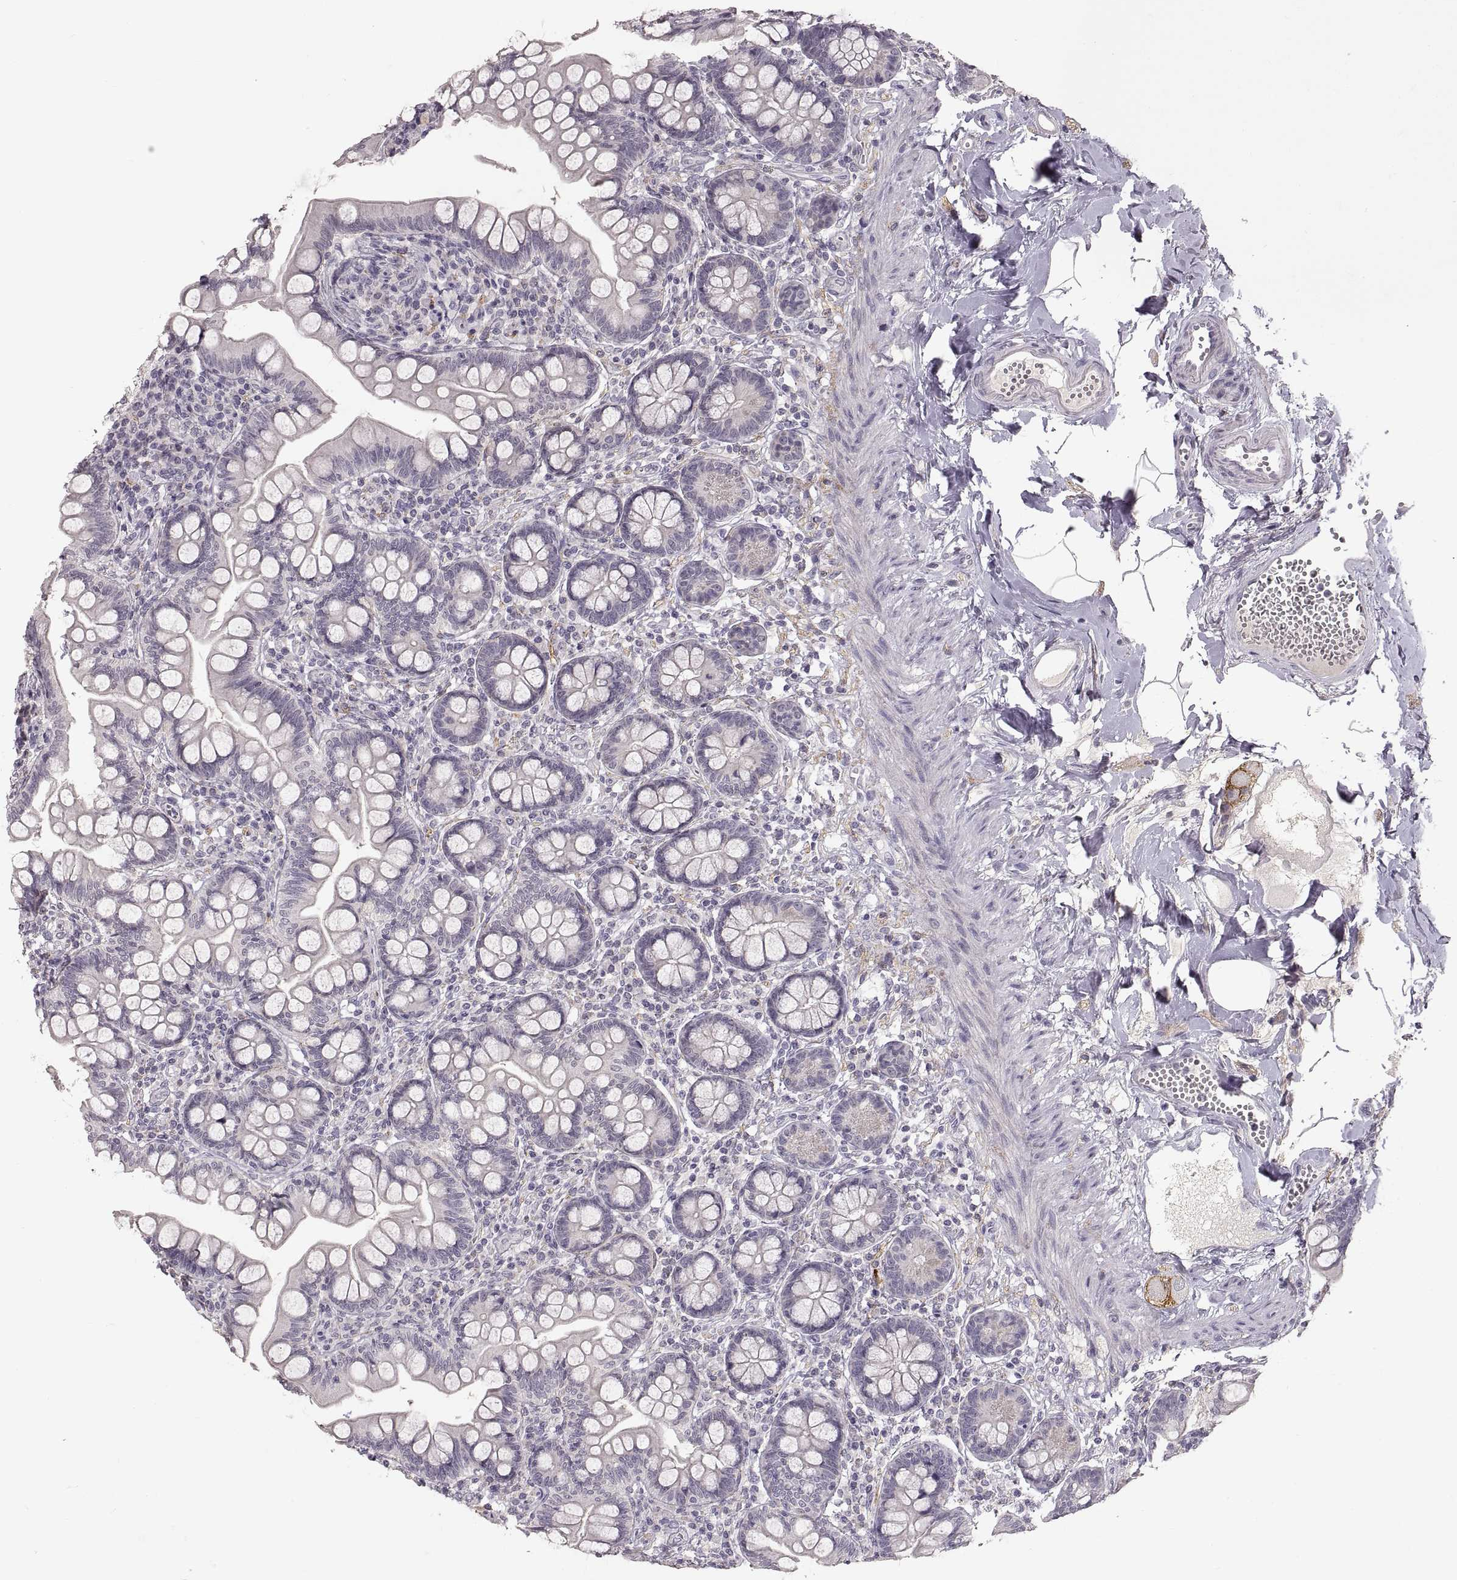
{"staining": {"intensity": "negative", "quantity": "none", "location": "none"}, "tissue": "small intestine", "cell_type": "Glandular cells", "image_type": "normal", "snomed": [{"axis": "morphology", "description": "Normal tissue, NOS"}, {"axis": "topography", "description": "Small intestine"}], "caption": "The histopathology image reveals no staining of glandular cells in benign small intestine. (Stains: DAB (3,3'-diaminobenzidine) IHC with hematoxylin counter stain, Microscopy: brightfield microscopy at high magnification).", "gene": "CDH2", "patient": {"sex": "female", "age": 56}}